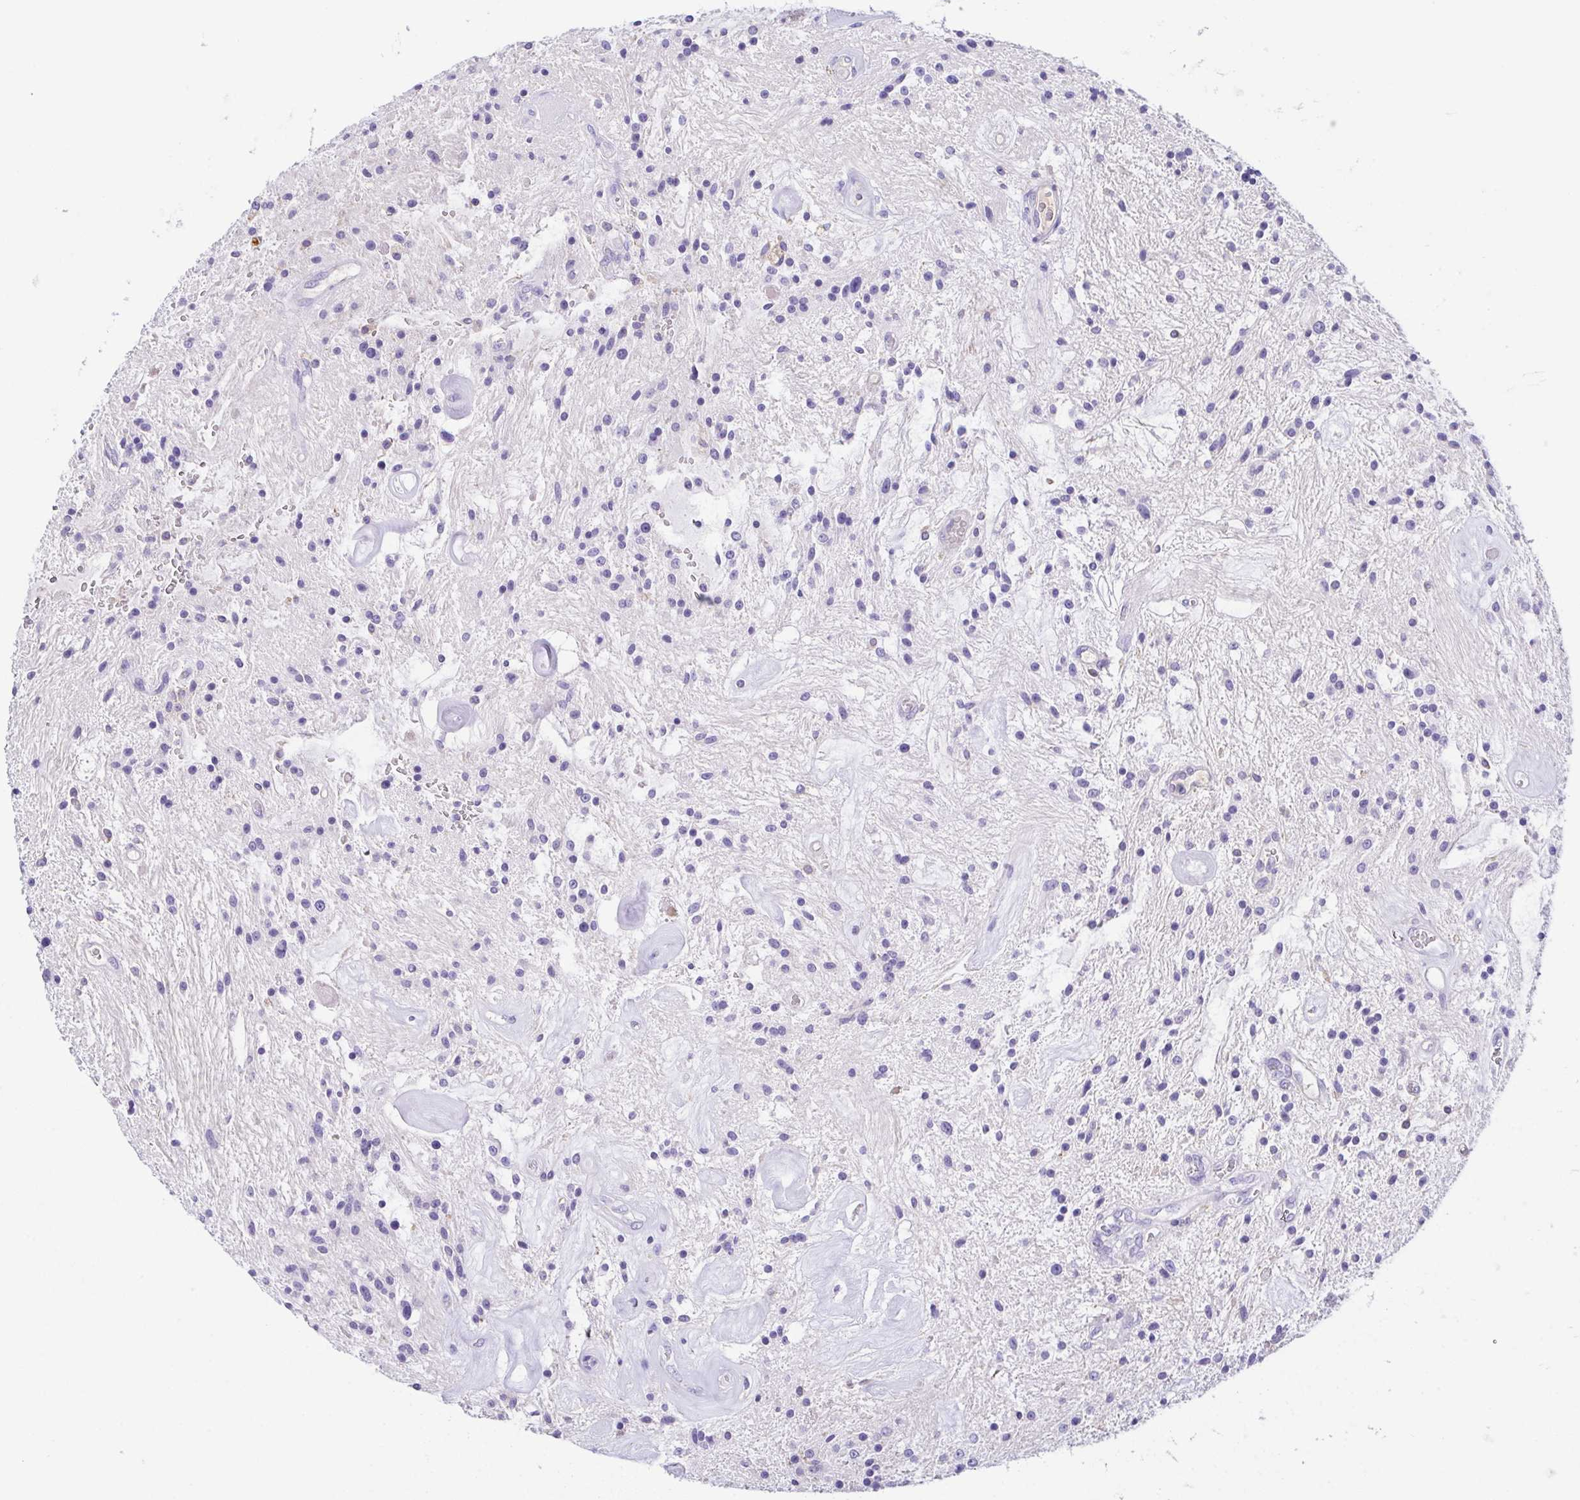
{"staining": {"intensity": "negative", "quantity": "none", "location": "none"}, "tissue": "glioma", "cell_type": "Tumor cells", "image_type": "cancer", "snomed": [{"axis": "morphology", "description": "Glioma, malignant, Low grade"}, {"axis": "topography", "description": "Cerebellum"}], "caption": "High magnification brightfield microscopy of glioma stained with DAB (brown) and counterstained with hematoxylin (blue): tumor cells show no significant expression.", "gene": "ARPP21", "patient": {"sex": "female", "age": 14}}